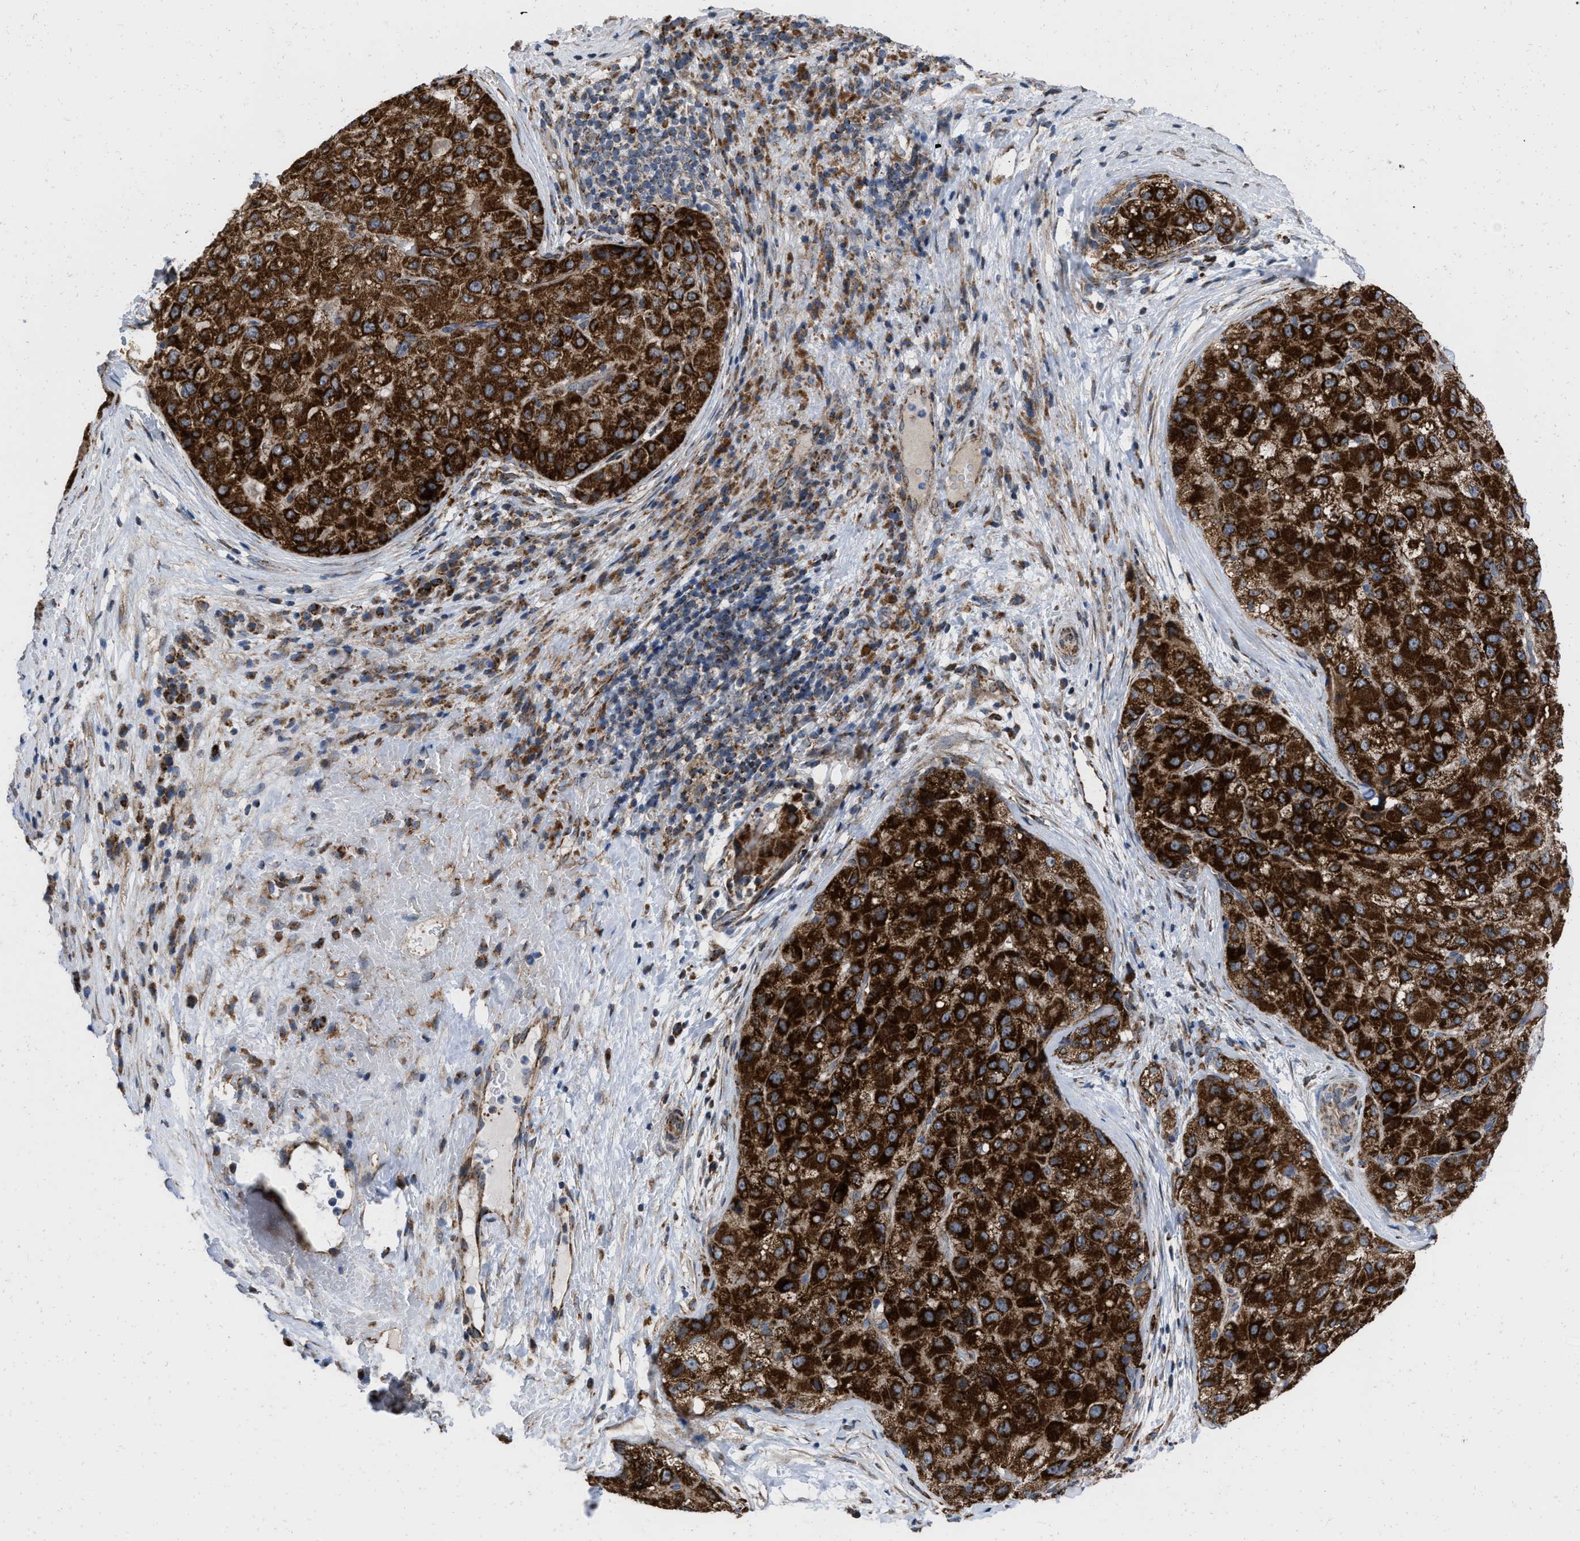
{"staining": {"intensity": "strong", "quantity": ">75%", "location": "cytoplasmic/membranous"}, "tissue": "liver cancer", "cell_type": "Tumor cells", "image_type": "cancer", "snomed": [{"axis": "morphology", "description": "Carcinoma, Hepatocellular, NOS"}, {"axis": "topography", "description": "Liver"}], "caption": "This image reveals hepatocellular carcinoma (liver) stained with IHC to label a protein in brown. The cytoplasmic/membranous of tumor cells show strong positivity for the protein. Nuclei are counter-stained blue.", "gene": "AKAP1", "patient": {"sex": "male", "age": 80}}